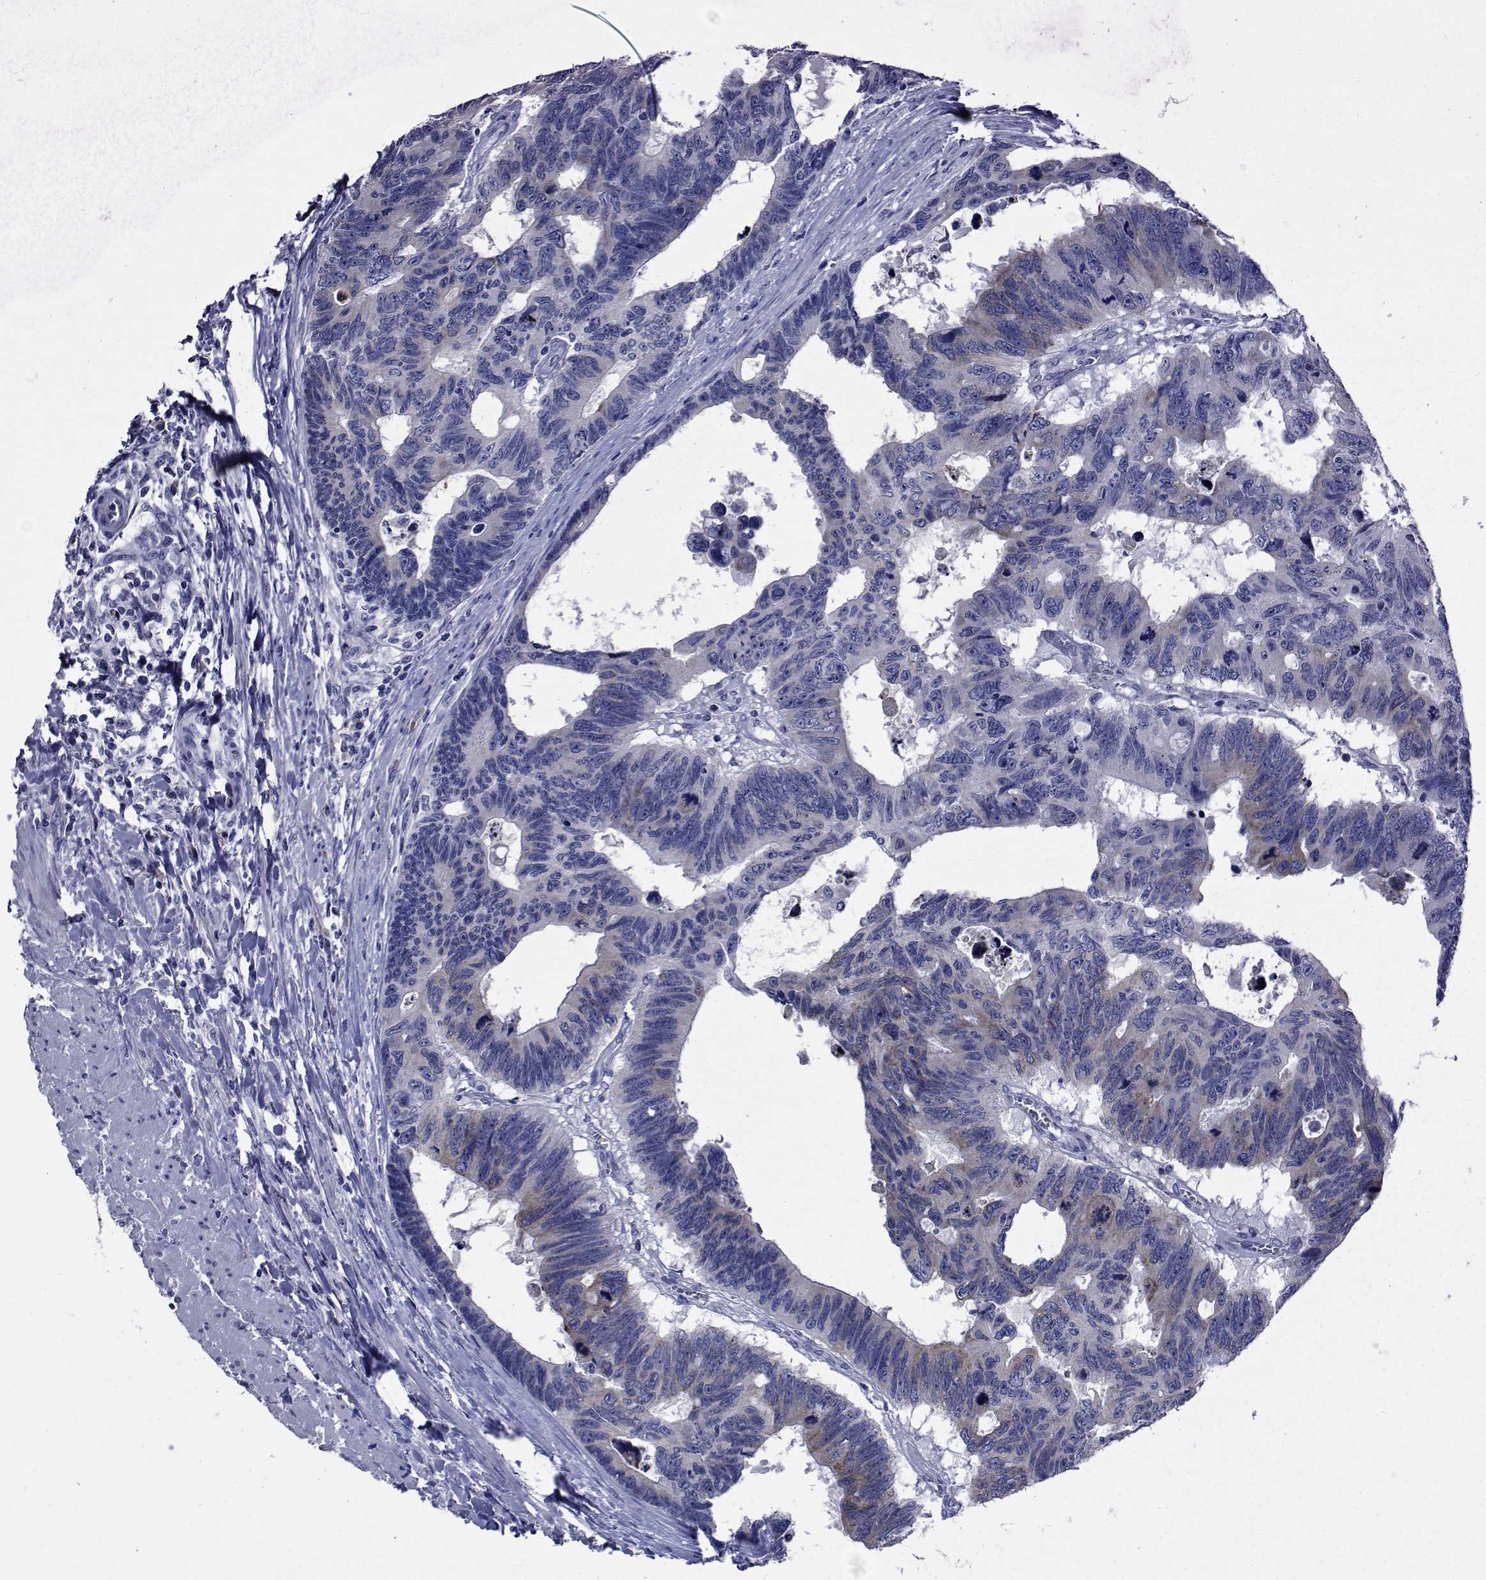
{"staining": {"intensity": "moderate", "quantity": "<25%", "location": "cytoplasmic/membranous"}, "tissue": "colorectal cancer", "cell_type": "Tumor cells", "image_type": "cancer", "snomed": [{"axis": "morphology", "description": "Adenocarcinoma, NOS"}, {"axis": "topography", "description": "Colon"}], "caption": "Colorectal cancer (adenocarcinoma) stained with IHC exhibits moderate cytoplasmic/membranous positivity in about <25% of tumor cells.", "gene": "ROPN1", "patient": {"sex": "female", "age": 77}}